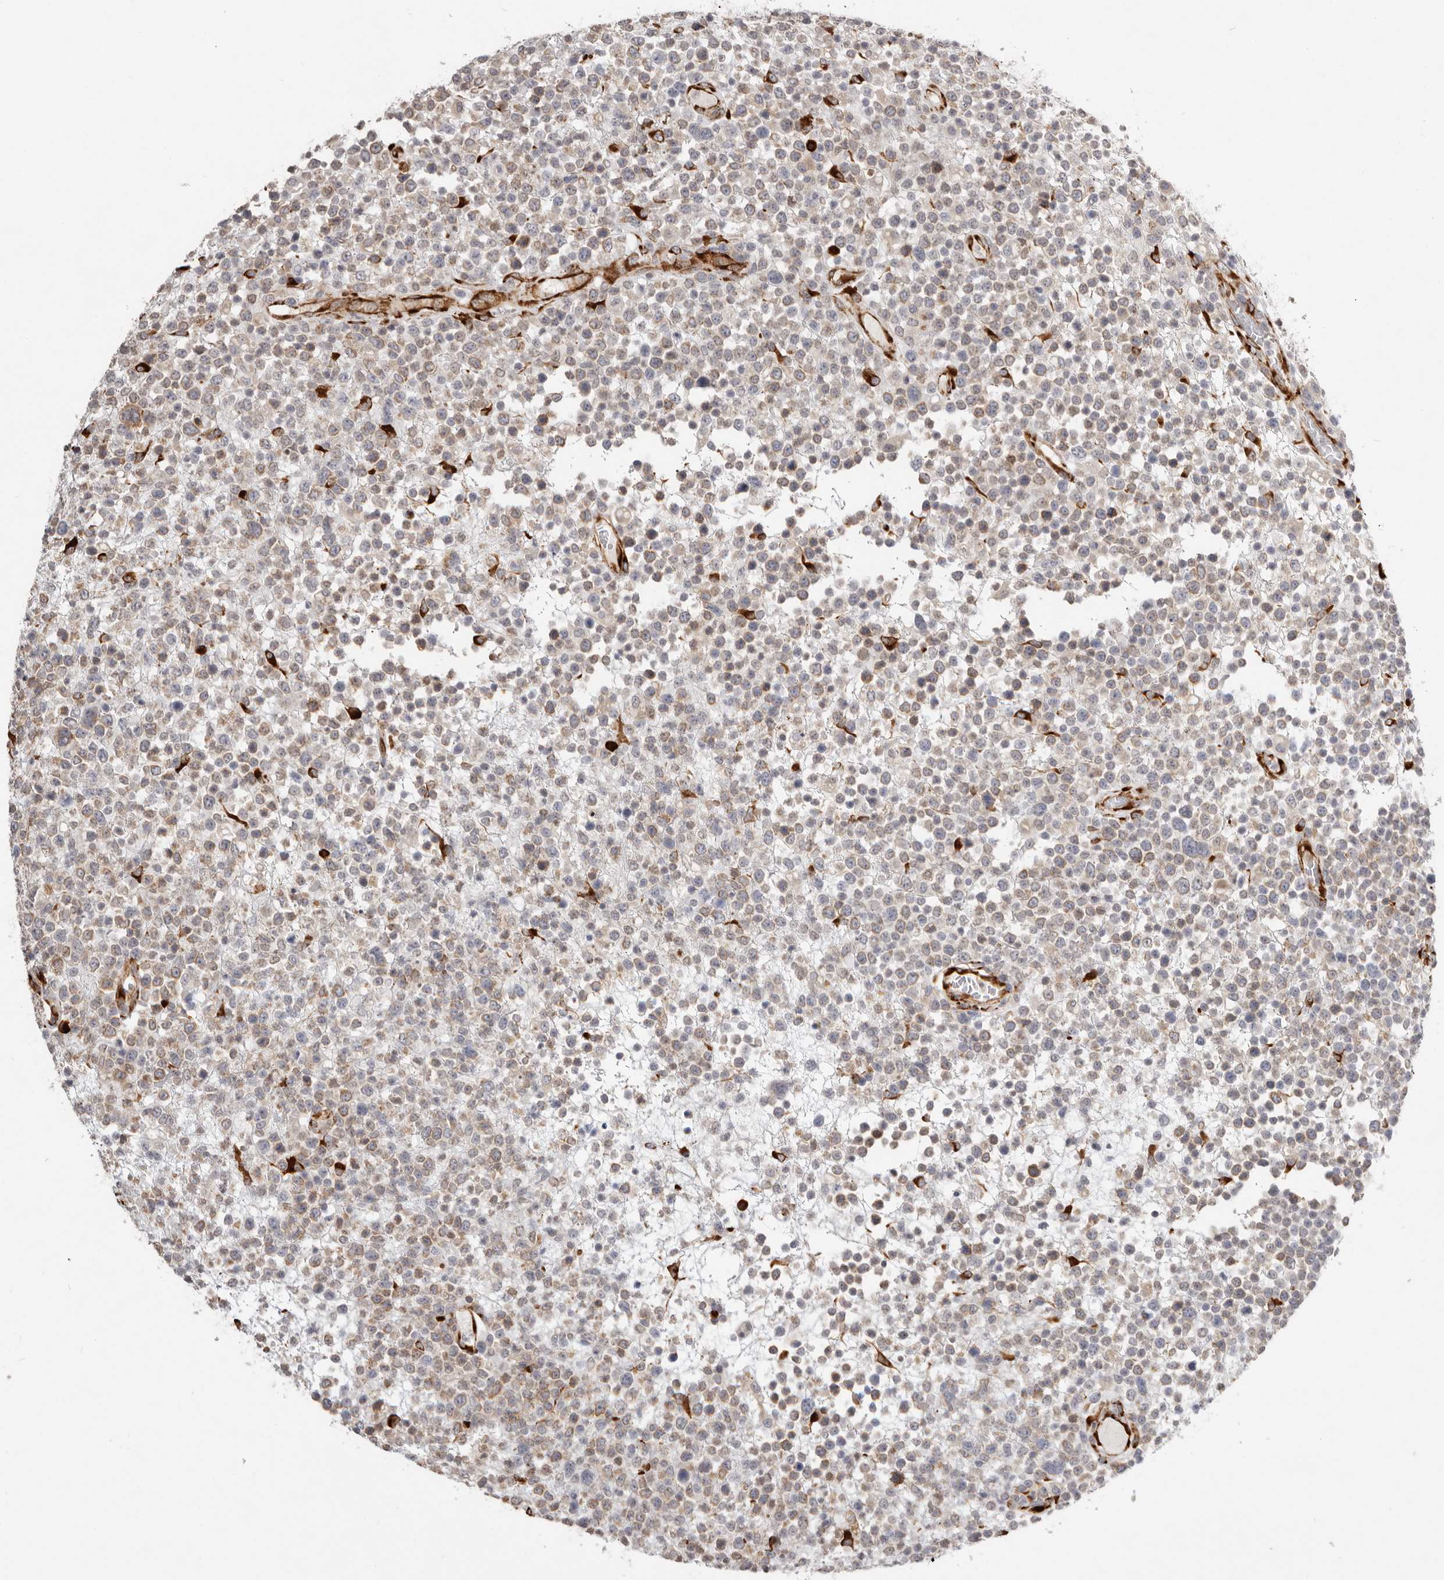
{"staining": {"intensity": "weak", "quantity": "25%-75%", "location": "cytoplasmic/membranous"}, "tissue": "lymphoma", "cell_type": "Tumor cells", "image_type": "cancer", "snomed": [{"axis": "morphology", "description": "Malignant lymphoma, non-Hodgkin's type, High grade"}, {"axis": "topography", "description": "Colon"}], "caption": "Human lymphoma stained with a protein marker displays weak staining in tumor cells.", "gene": "WDTC1", "patient": {"sex": "female", "age": 53}}